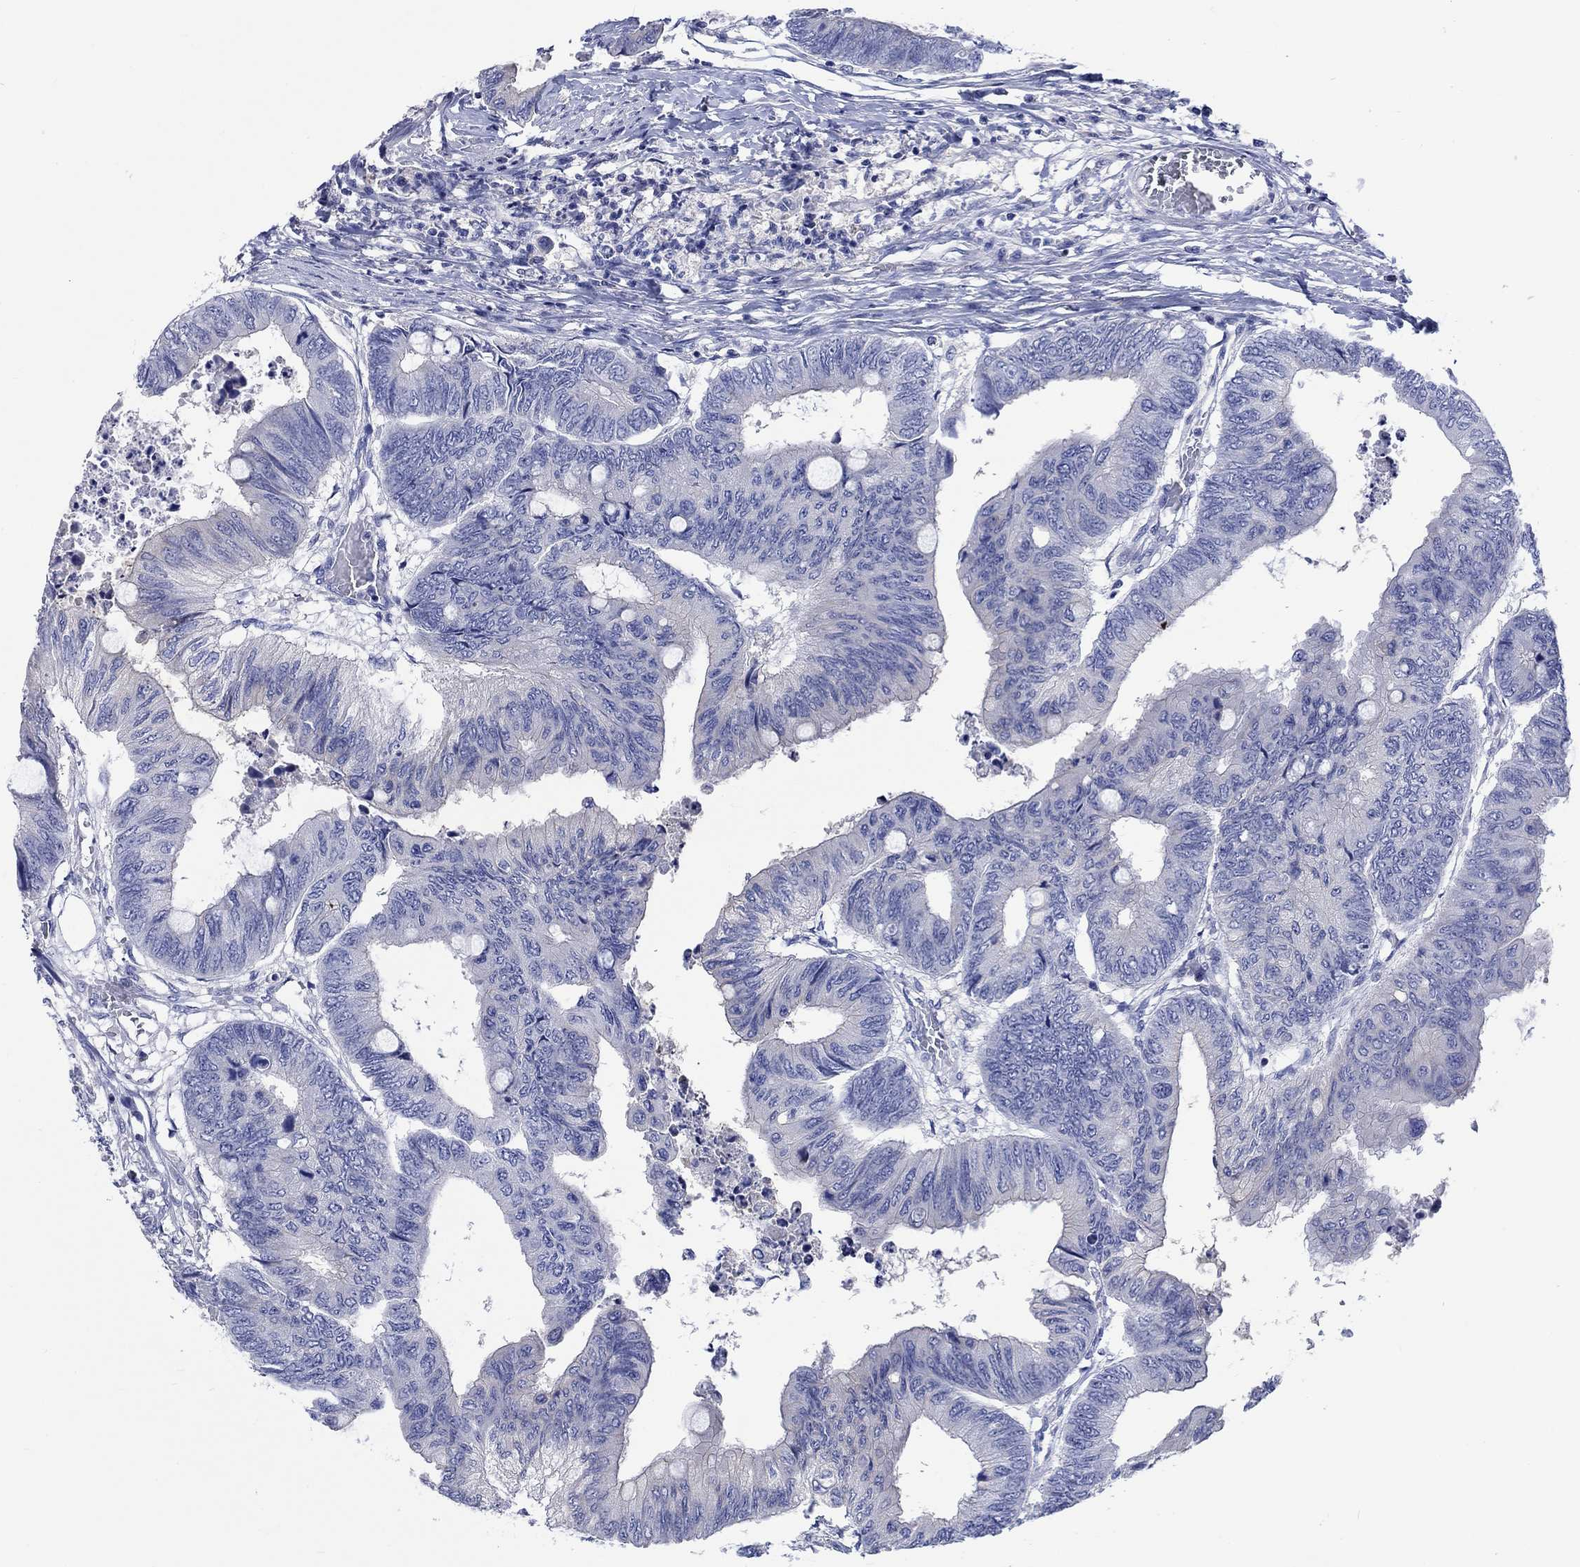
{"staining": {"intensity": "negative", "quantity": "none", "location": "none"}, "tissue": "colorectal cancer", "cell_type": "Tumor cells", "image_type": "cancer", "snomed": [{"axis": "morphology", "description": "Normal tissue, NOS"}, {"axis": "morphology", "description": "Adenocarcinoma, NOS"}, {"axis": "topography", "description": "Rectum"}, {"axis": "topography", "description": "Peripheral nerve tissue"}], "caption": "High power microscopy histopathology image of an immunohistochemistry micrograph of adenocarcinoma (colorectal), revealing no significant positivity in tumor cells. (IHC, brightfield microscopy, high magnification).", "gene": "TOMM20L", "patient": {"sex": "male", "age": 92}}